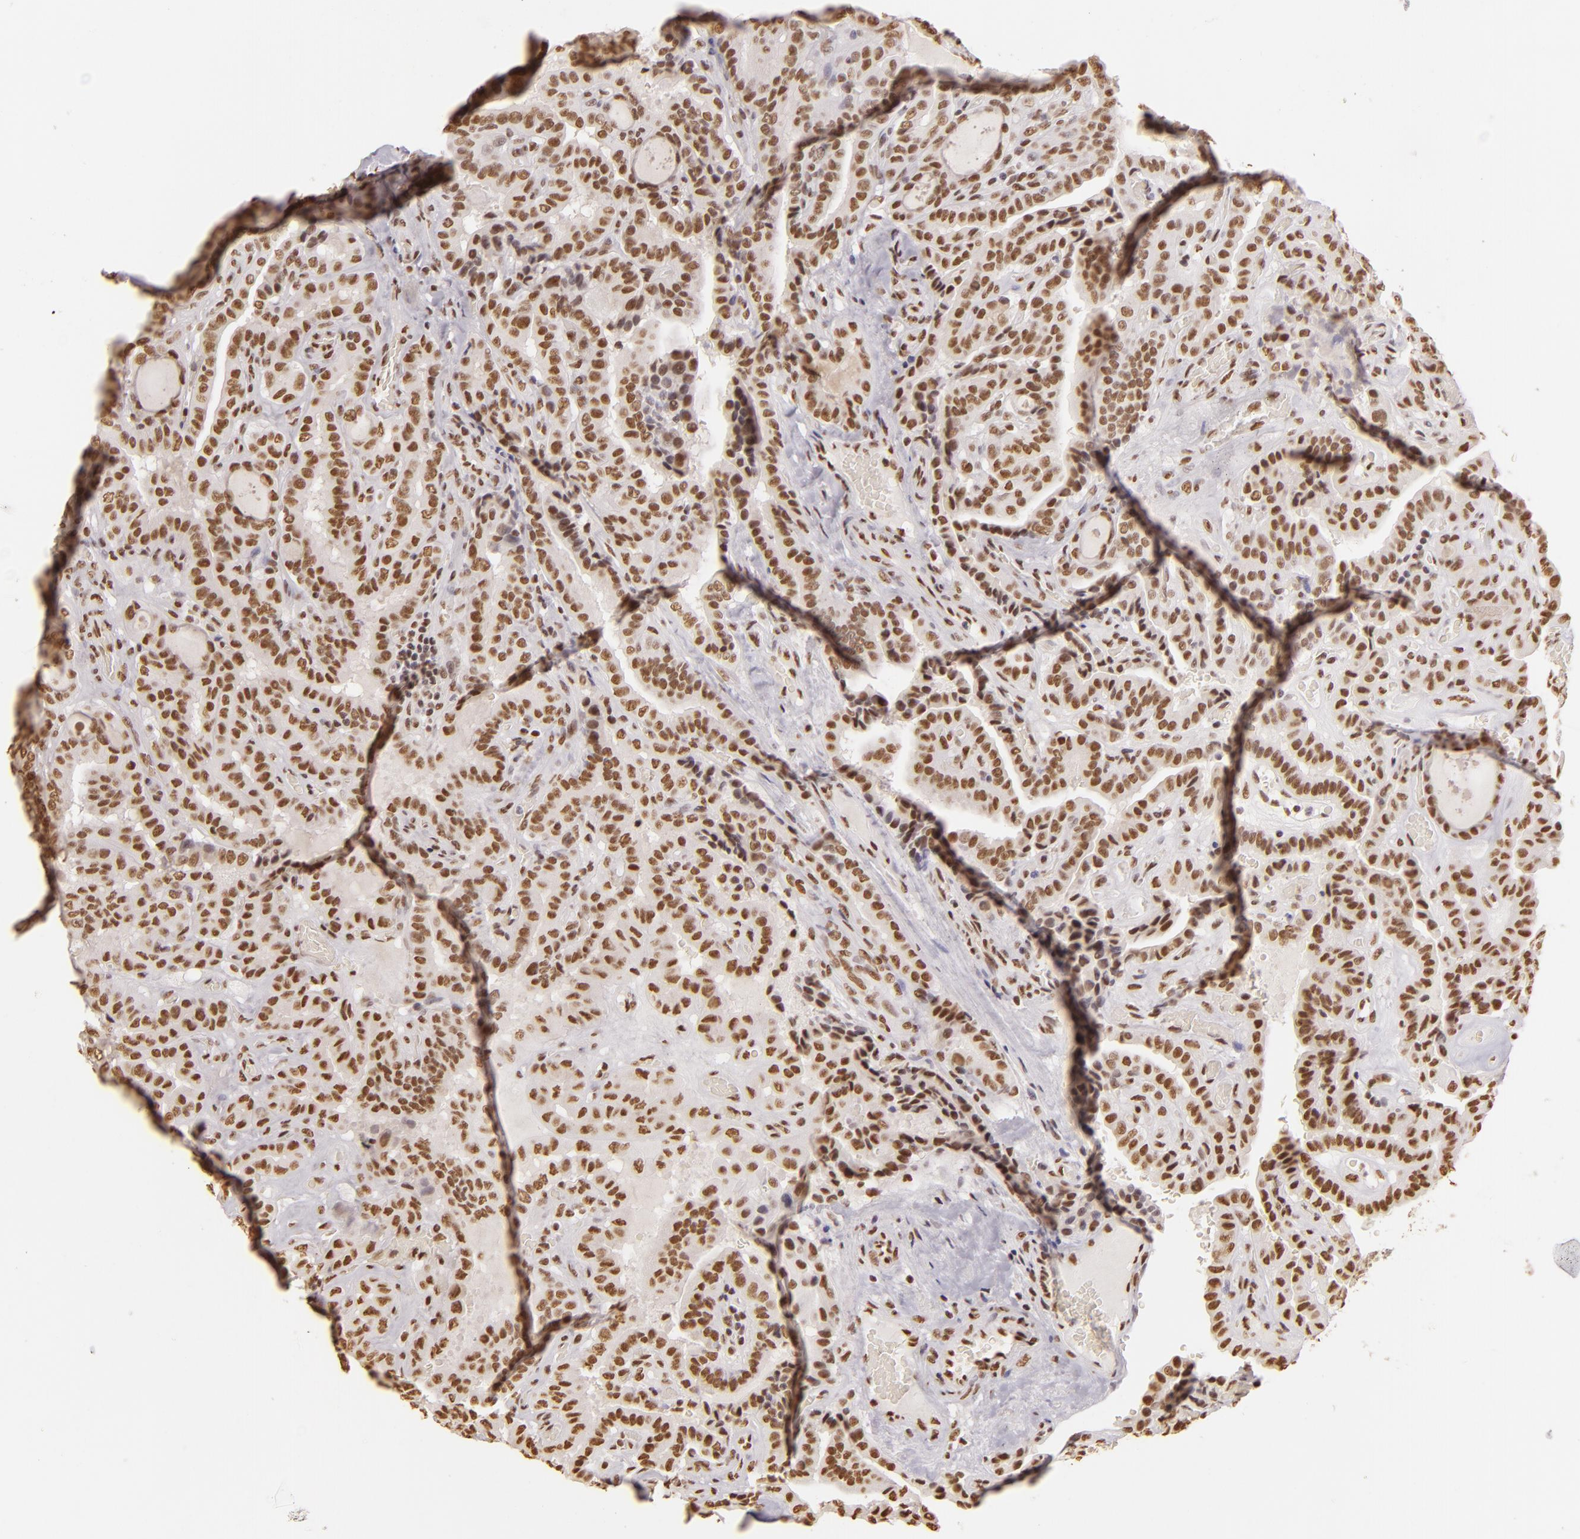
{"staining": {"intensity": "moderate", "quantity": ">75%", "location": "nuclear"}, "tissue": "thyroid cancer", "cell_type": "Tumor cells", "image_type": "cancer", "snomed": [{"axis": "morphology", "description": "Papillary adenocarcinoma, NOS"}, {"axis": "topography", "description": "Thyroid gland"}], "caption": "Tumor cells reveal medium levels of moderate nuclear staining in about >75% of cells in human thyroid cancer (papillary adenocarcinoma). Using DAB (brown) and hematoxylin (blue) stains, captured at high magnification using brightfield microscopy.", "gene": "PAPOLA", "patient": {"sex": "male", "age": 87}}